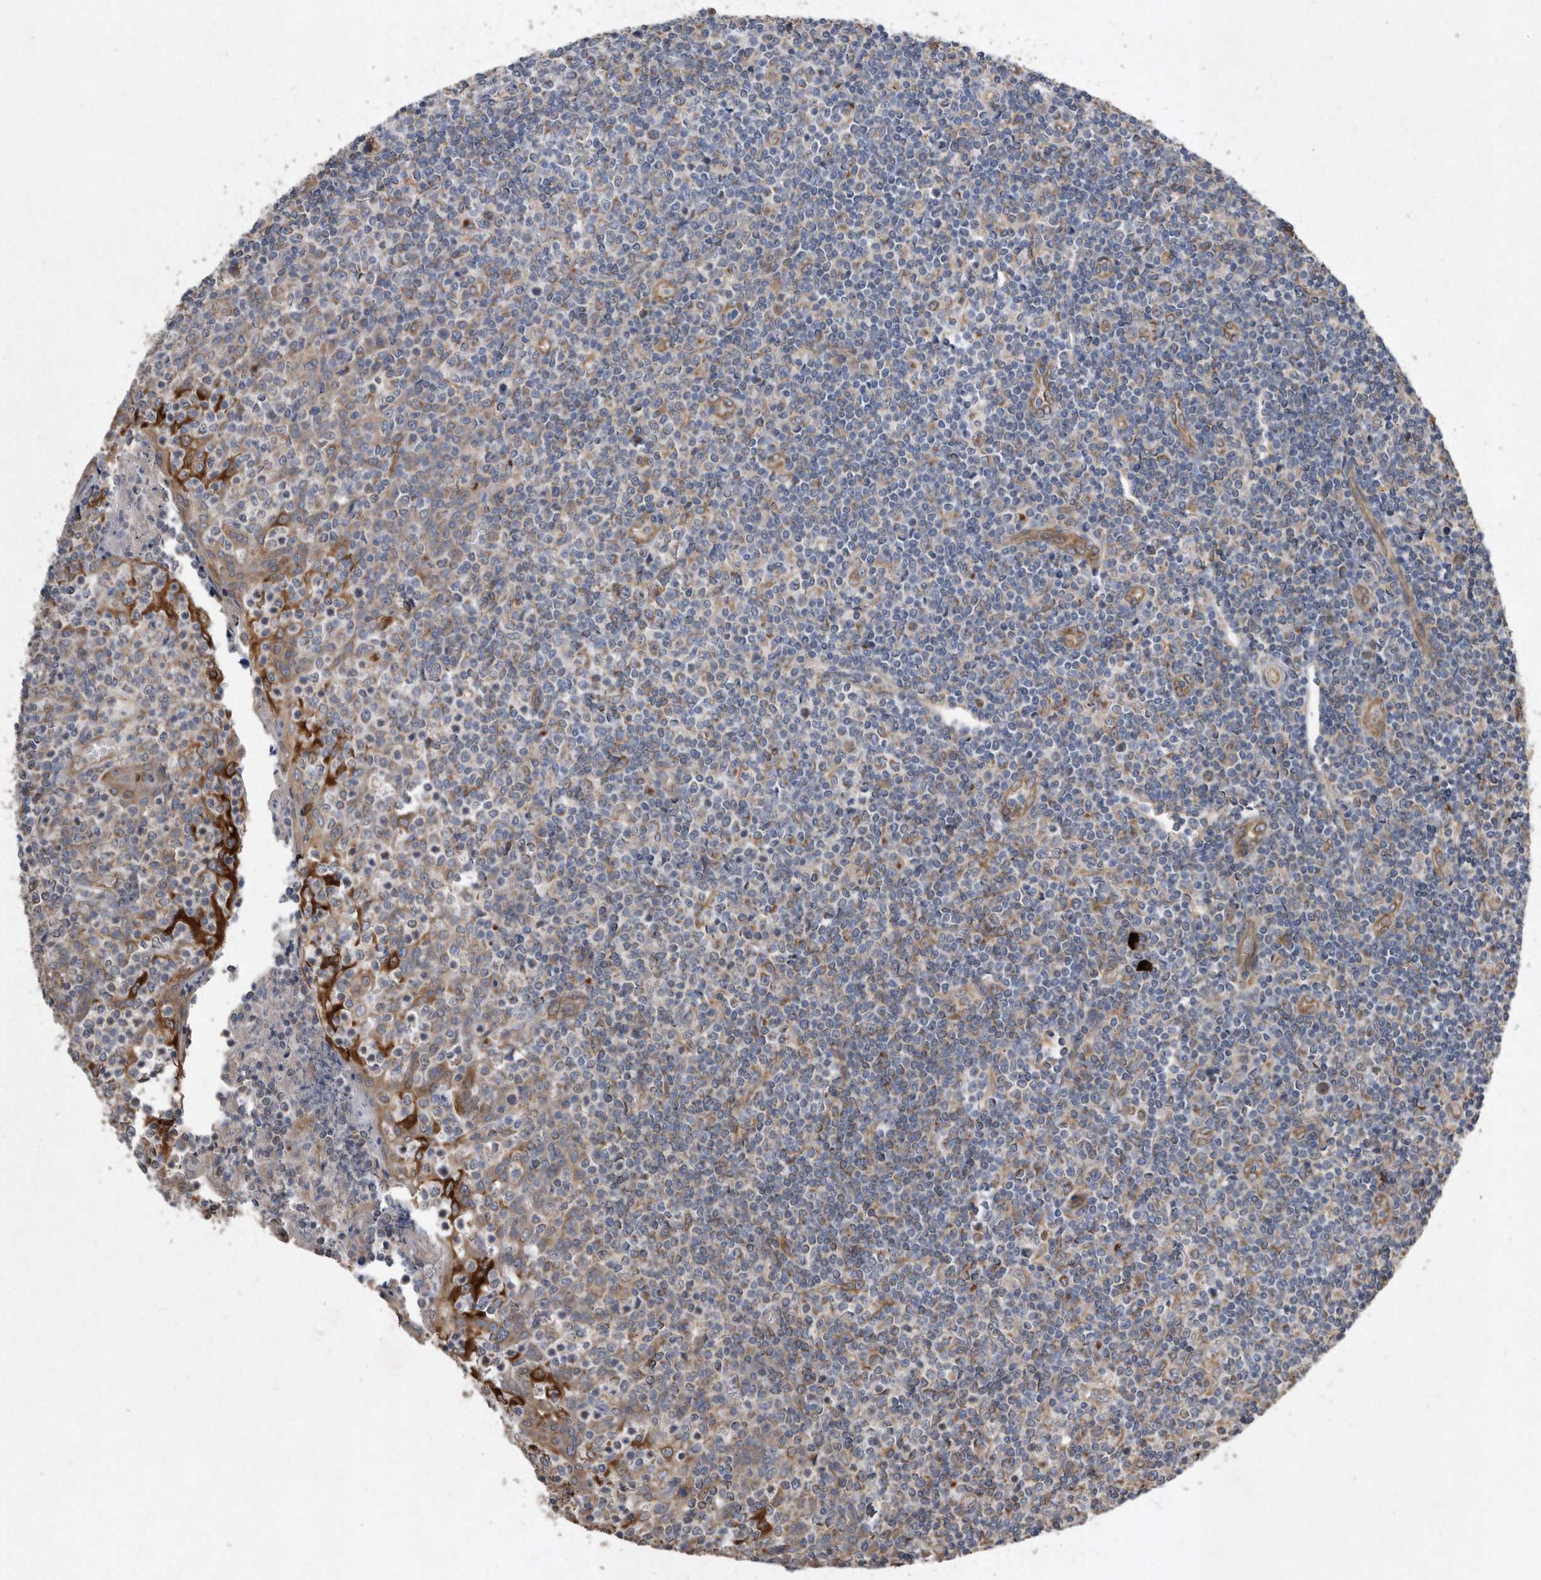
{"staining": {"intensity": "weak", "quantity": "25%-75%", "location": "cytoplasmic/membranous"}, "tissue": "tonsil", "cell_type": "Germinal center cells", "image_type": "normal", "snomed": [{"axis": "morphology", "description": "Normal tissue, NOS"}, {"axis": "topography", "description": "Tonsil"}], "caption": "Protein analysis of benign tonsil shows weak cytoplasmic/membranous staining in approximately 25%-75% of germinal center cells.", "gene": "PON2", "patient": {"sex": "female", "age": 19}}